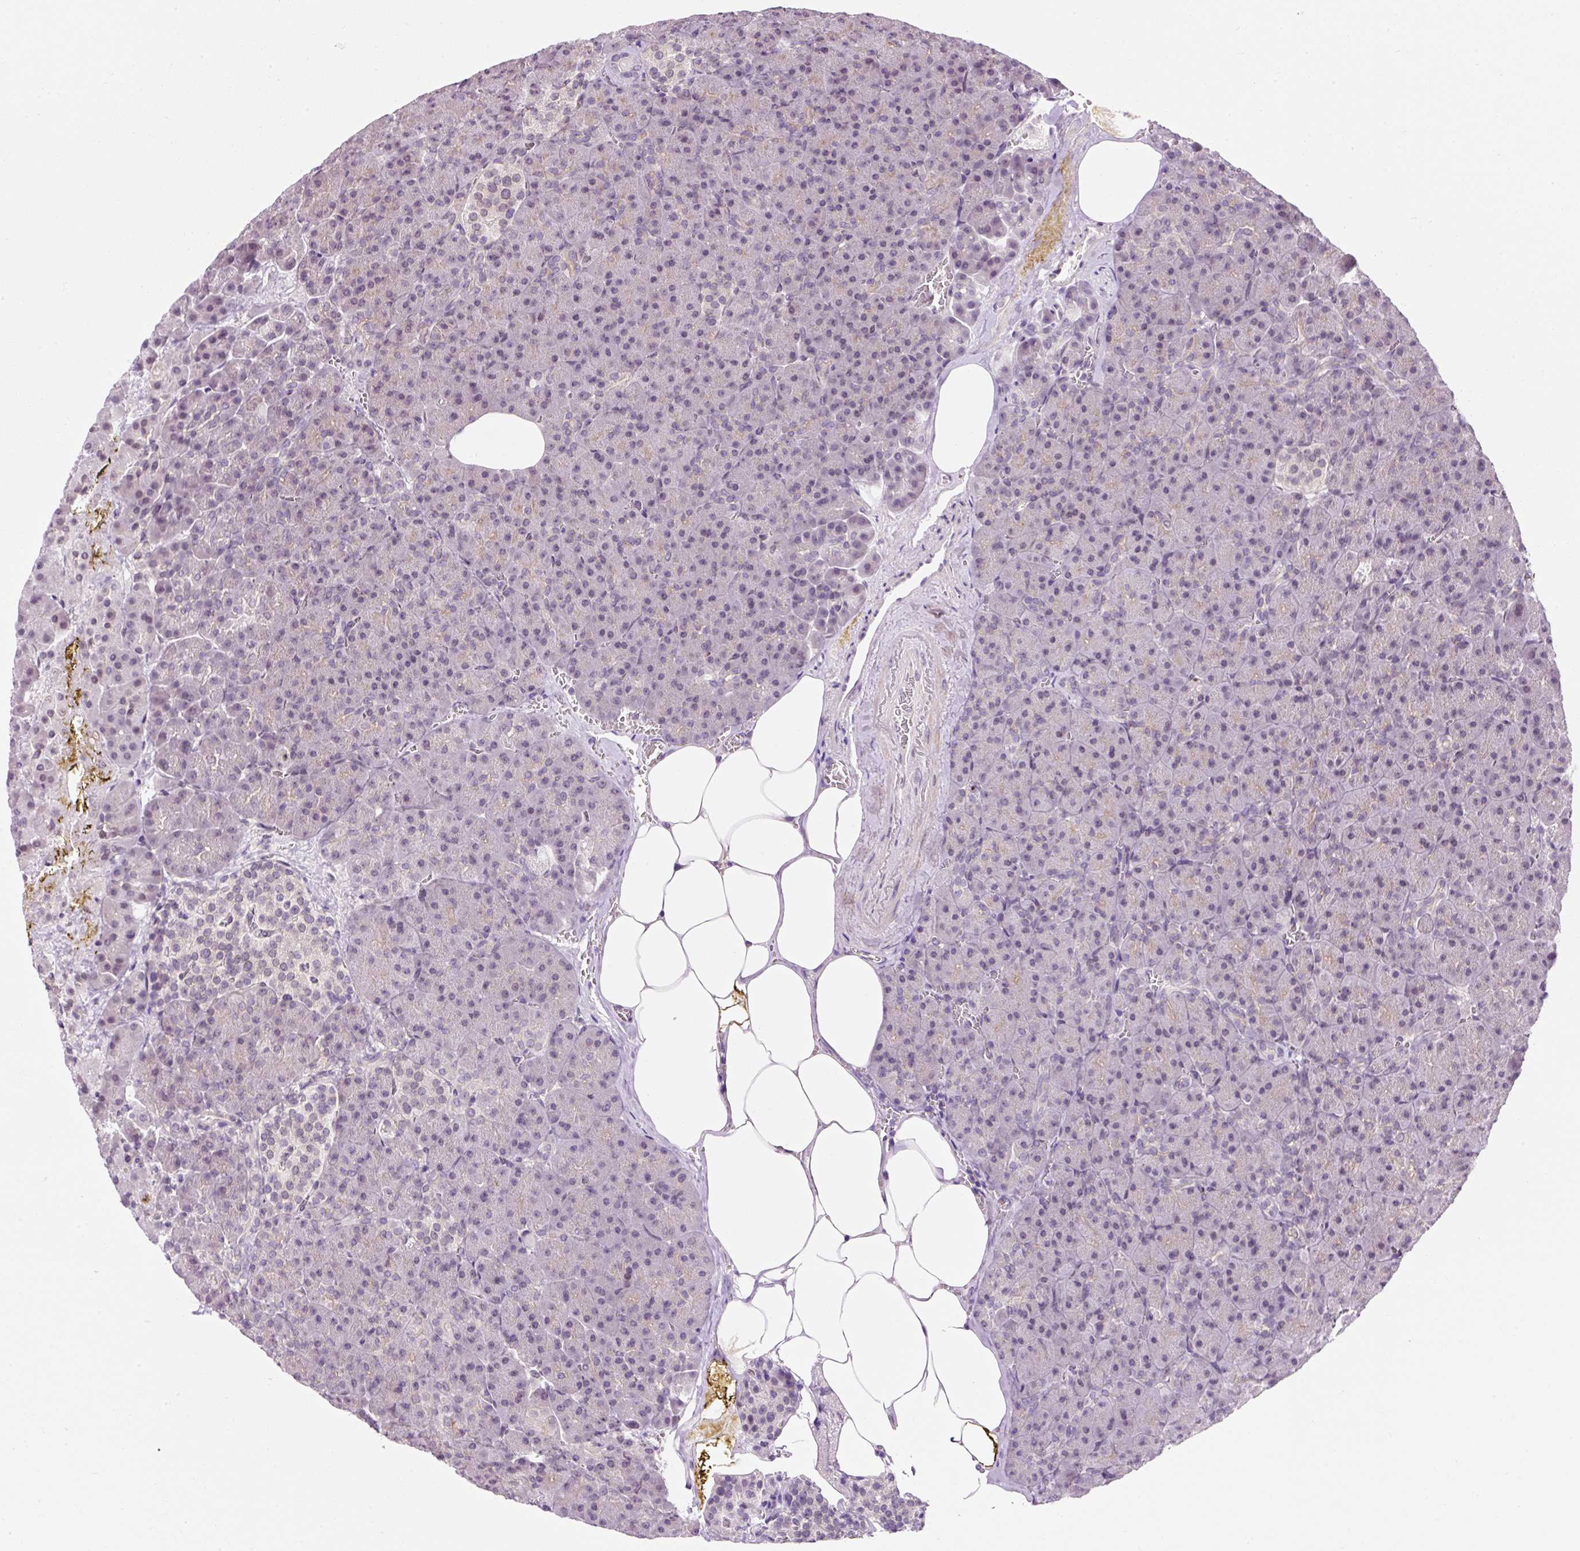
{"staining": {"intensity": "moderate", "quantity": "<25%", "location": "cytoplasmic/membranous,nuclear"}, "tissue": "pancreas", "cell_type": "Exocrine glandular cells", "image_type": "normal", "snomed": [{"axis": "morphology", "description": "Normal tissue, NOS"}, {"axis": "topography", "description": "Pancreas"}], "caption": "A photomicrograph of human pancreas stained for a protein demonstrates moderate cytoplasmic/membranous,nuclear brown staining in exocrine glandular cells.", "gene": "ZNF610", "patient": {"sex": "female", "age": 74}}